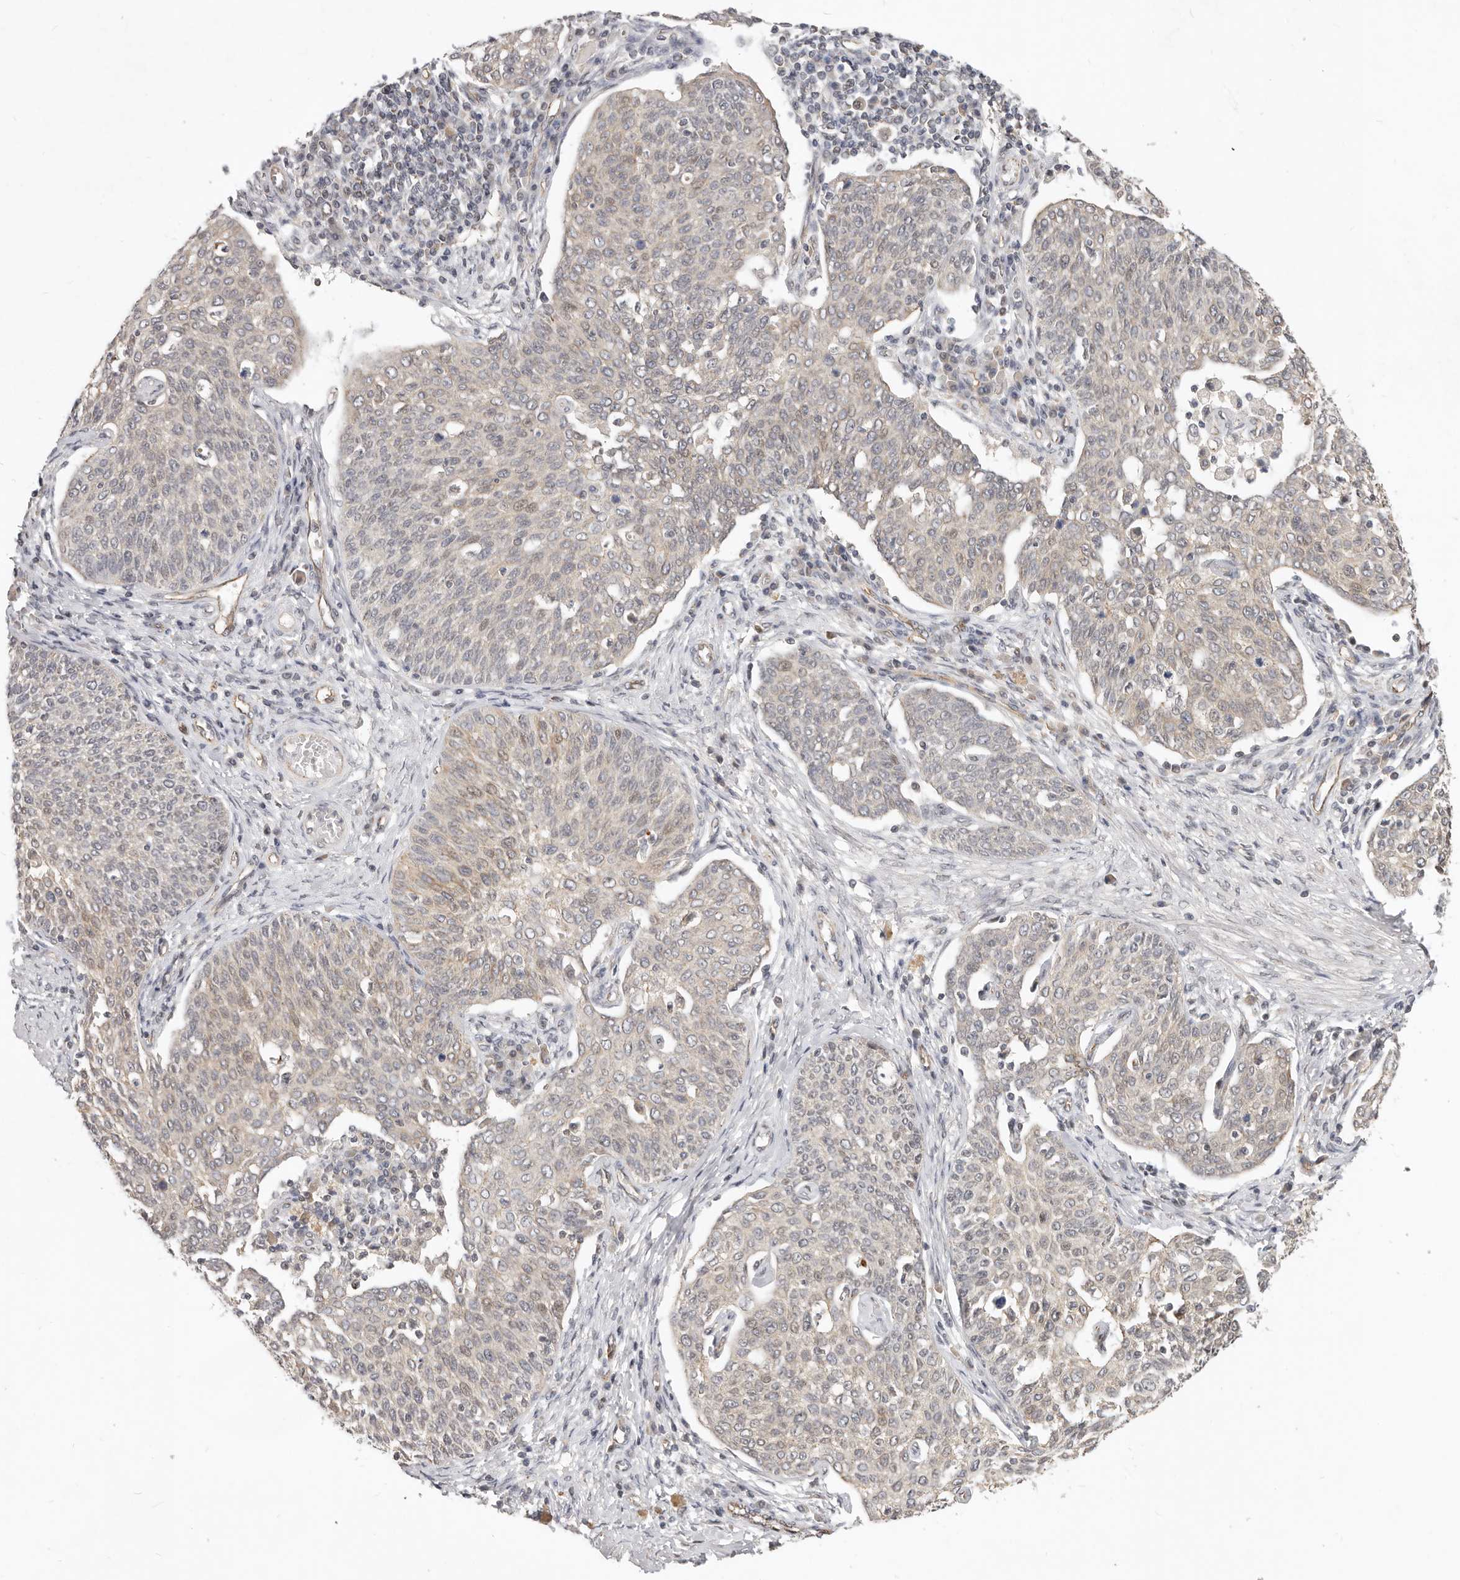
{"staining": {"intensity": "negative", "quantity": "none", "location": "none"}, "tissue": "cervical cancer", "cell_type": "Tumor cells", "image_type": "cancer", "snomed": [{"axis": "morphology", "description": "Squamous cell carcinoma, NOS"}, {"axis": "topography", "description": "Cervix"}], "caption": "Immunohistochemistry of squamous cell carcinoma (cervical) shows no expression in tumor cells.", "gene": "USP49", "patient": {"sex": "female", "age": 34}}